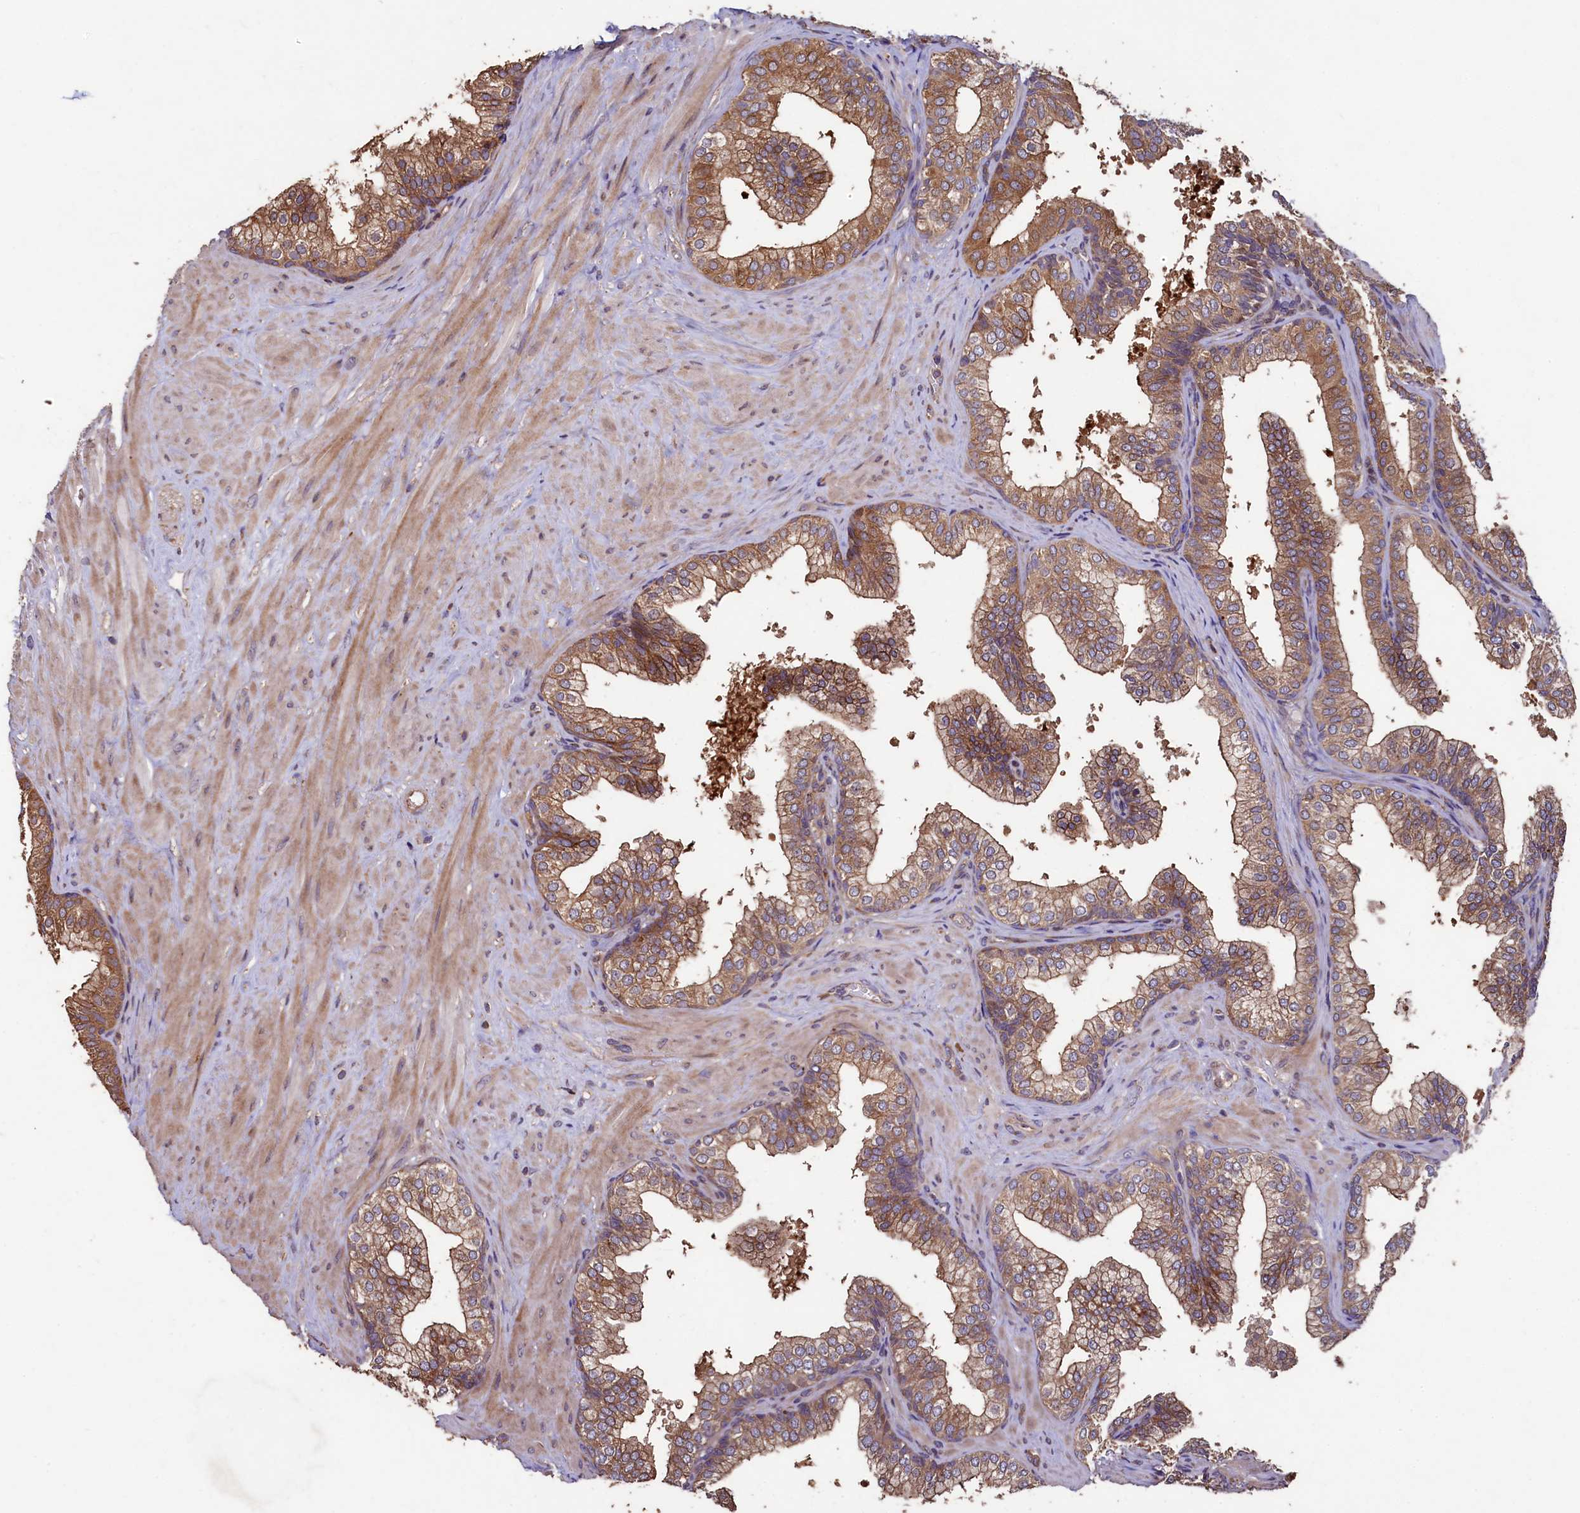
{"staining": {"intensity": "moderate", "quantity": ">75%", "location": "cytoplasmic/membranous"}, "tissue": "prostate", "cell_type": "Glandular cells", "image_type": "normal", "snomed": [{"axis": "morphology", "description": "Normal tissue, NOS"}, {"axis": "topography", "description": "Prostate"}], "caption": "This photomicrograph reveals immunohistochemistry (IHC) staining of benign prostate, with medium moderate cytoplasmic/membranous staining in about >75% of glandular cells.", "gene": "TMEM98", "patient": {"sex": "male", "age": 60}}